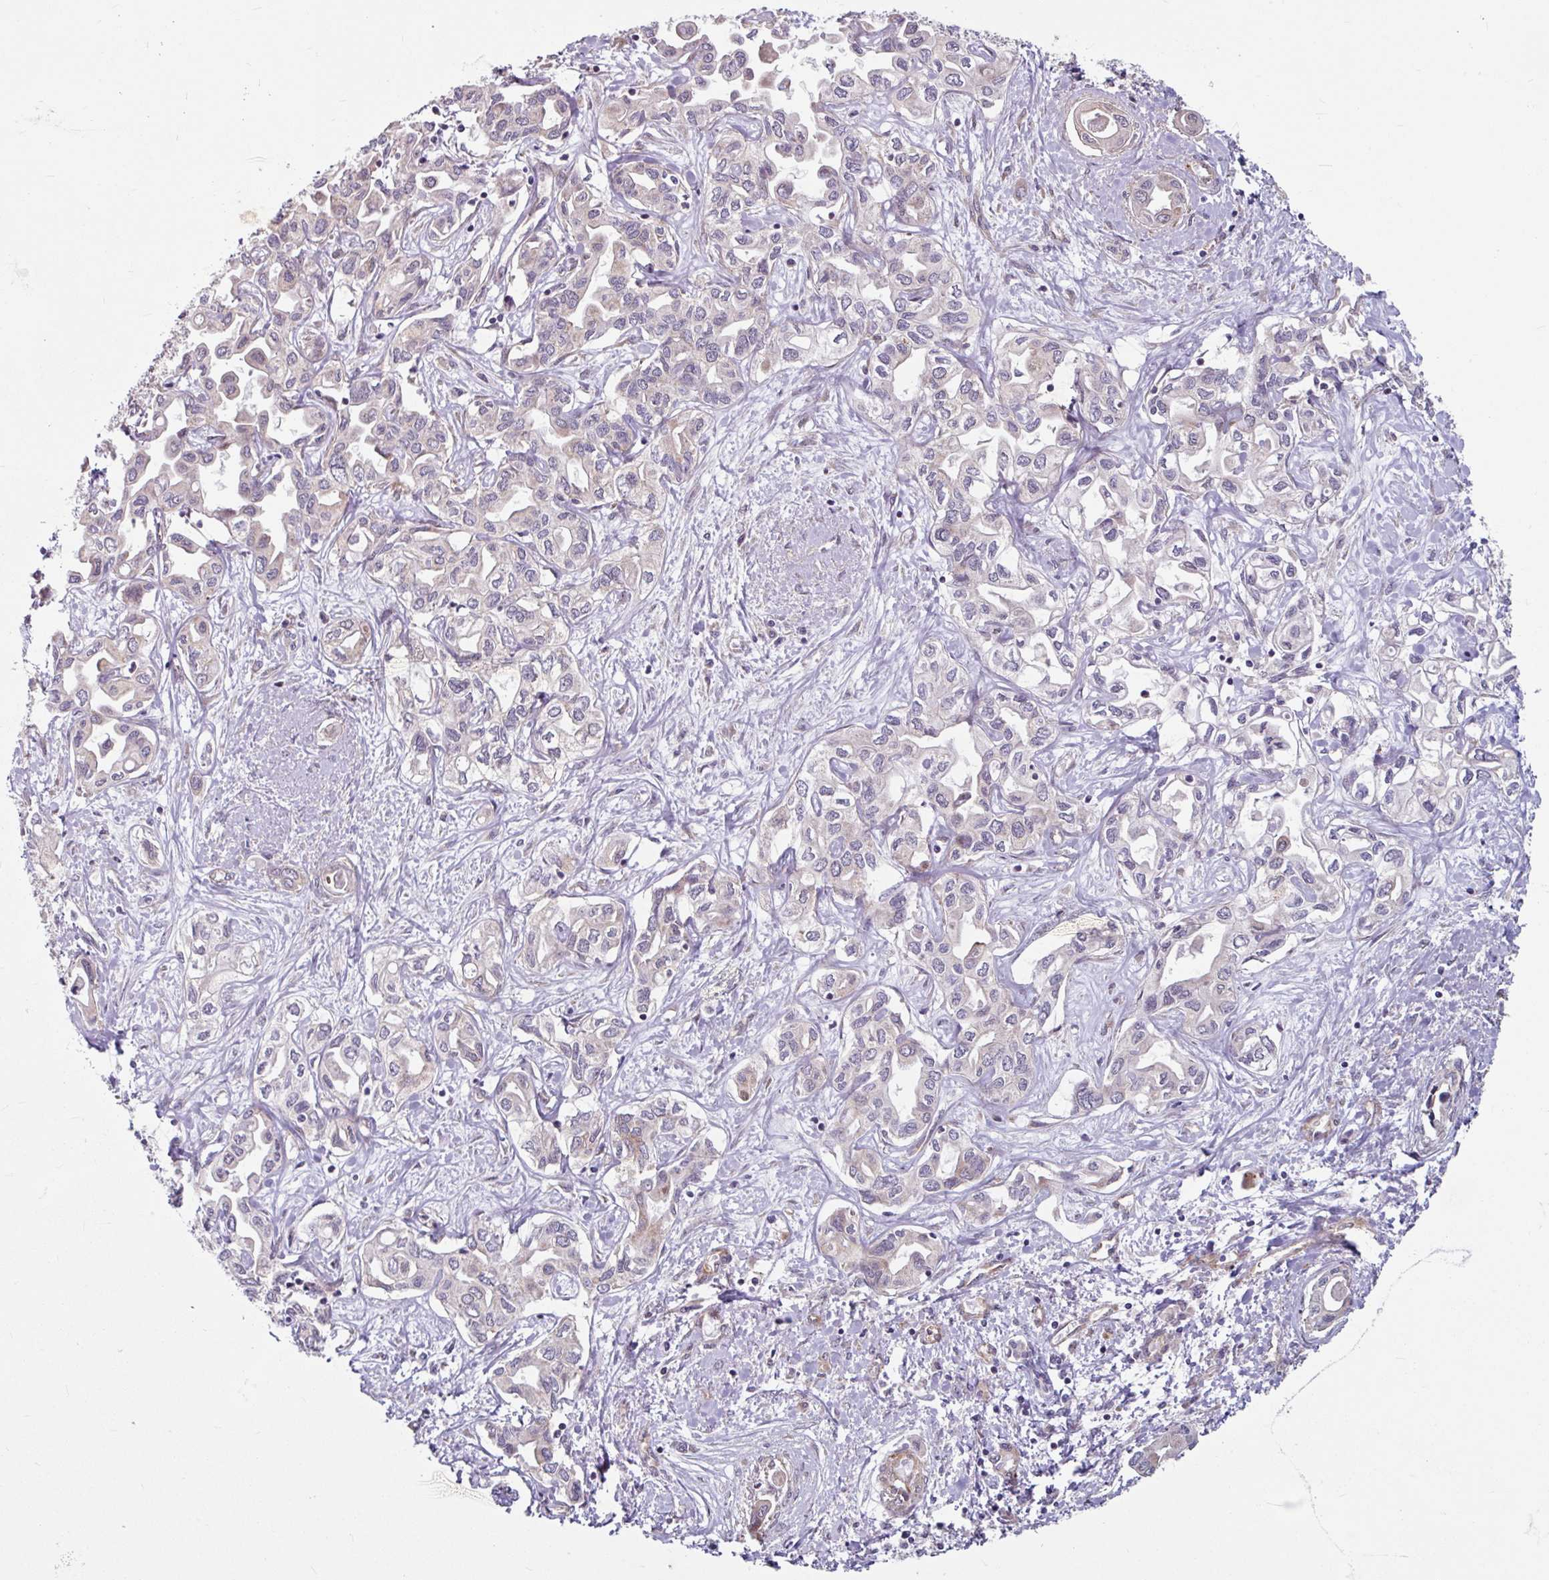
{"staining": {"intensity": "negative", "quantity": "none", "location": "none"}, "tissue": "liver cancer", "cell_type": "Tumor cells", "image_type": "cancer", "snomed": [{"axis": "morphology", "description": "Cholangiocarcinoma"}, {"axis": "topography", "description": "Liver"}], "caption": "Tumor cells show no significant protein staining in liver cancer (cholangiocarcinoma).", "gene": "DAAM2", "patient": {"sex": "female", "age": 64}}